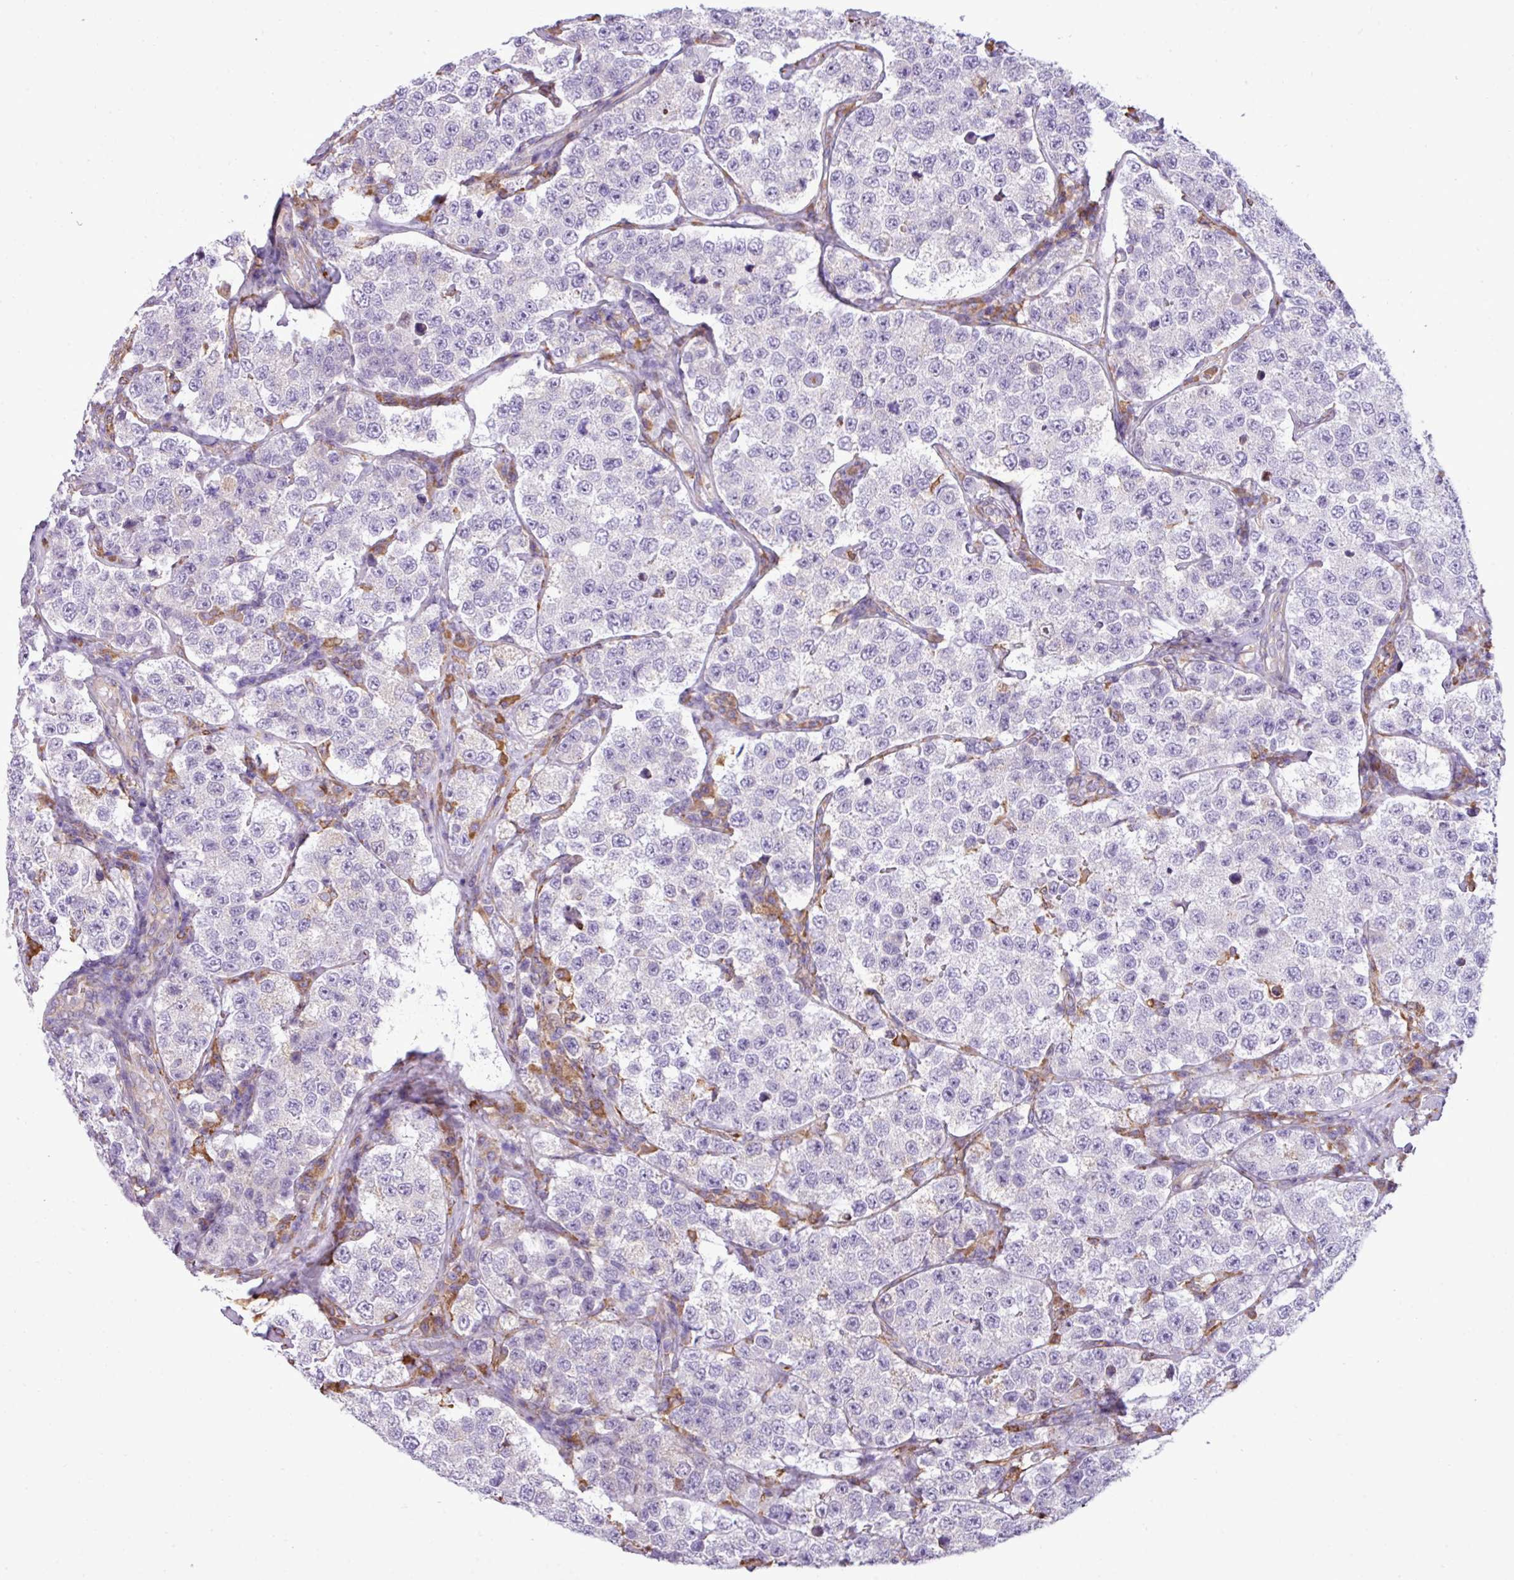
{"staining": {"intensity": "negative", "quantity": "none", "location": "none"}, "tissue": "testis cancer", "cell_type": "Tumor cells", "image_type": "cancer", "snomed": [{"axis": "morphology", "description": "Seminoma, NOS"}, {"axis": "topography", "description": "Testis"}], "caption": "IHC image of neoplastic tissue: human testis cancer stained with DAB (3,3'-diaminobenzidine) shows no significant protein staining in tumor cells.", "gene": "ZSCAN5A", "patient": {"sex": "male", "age": 34}}